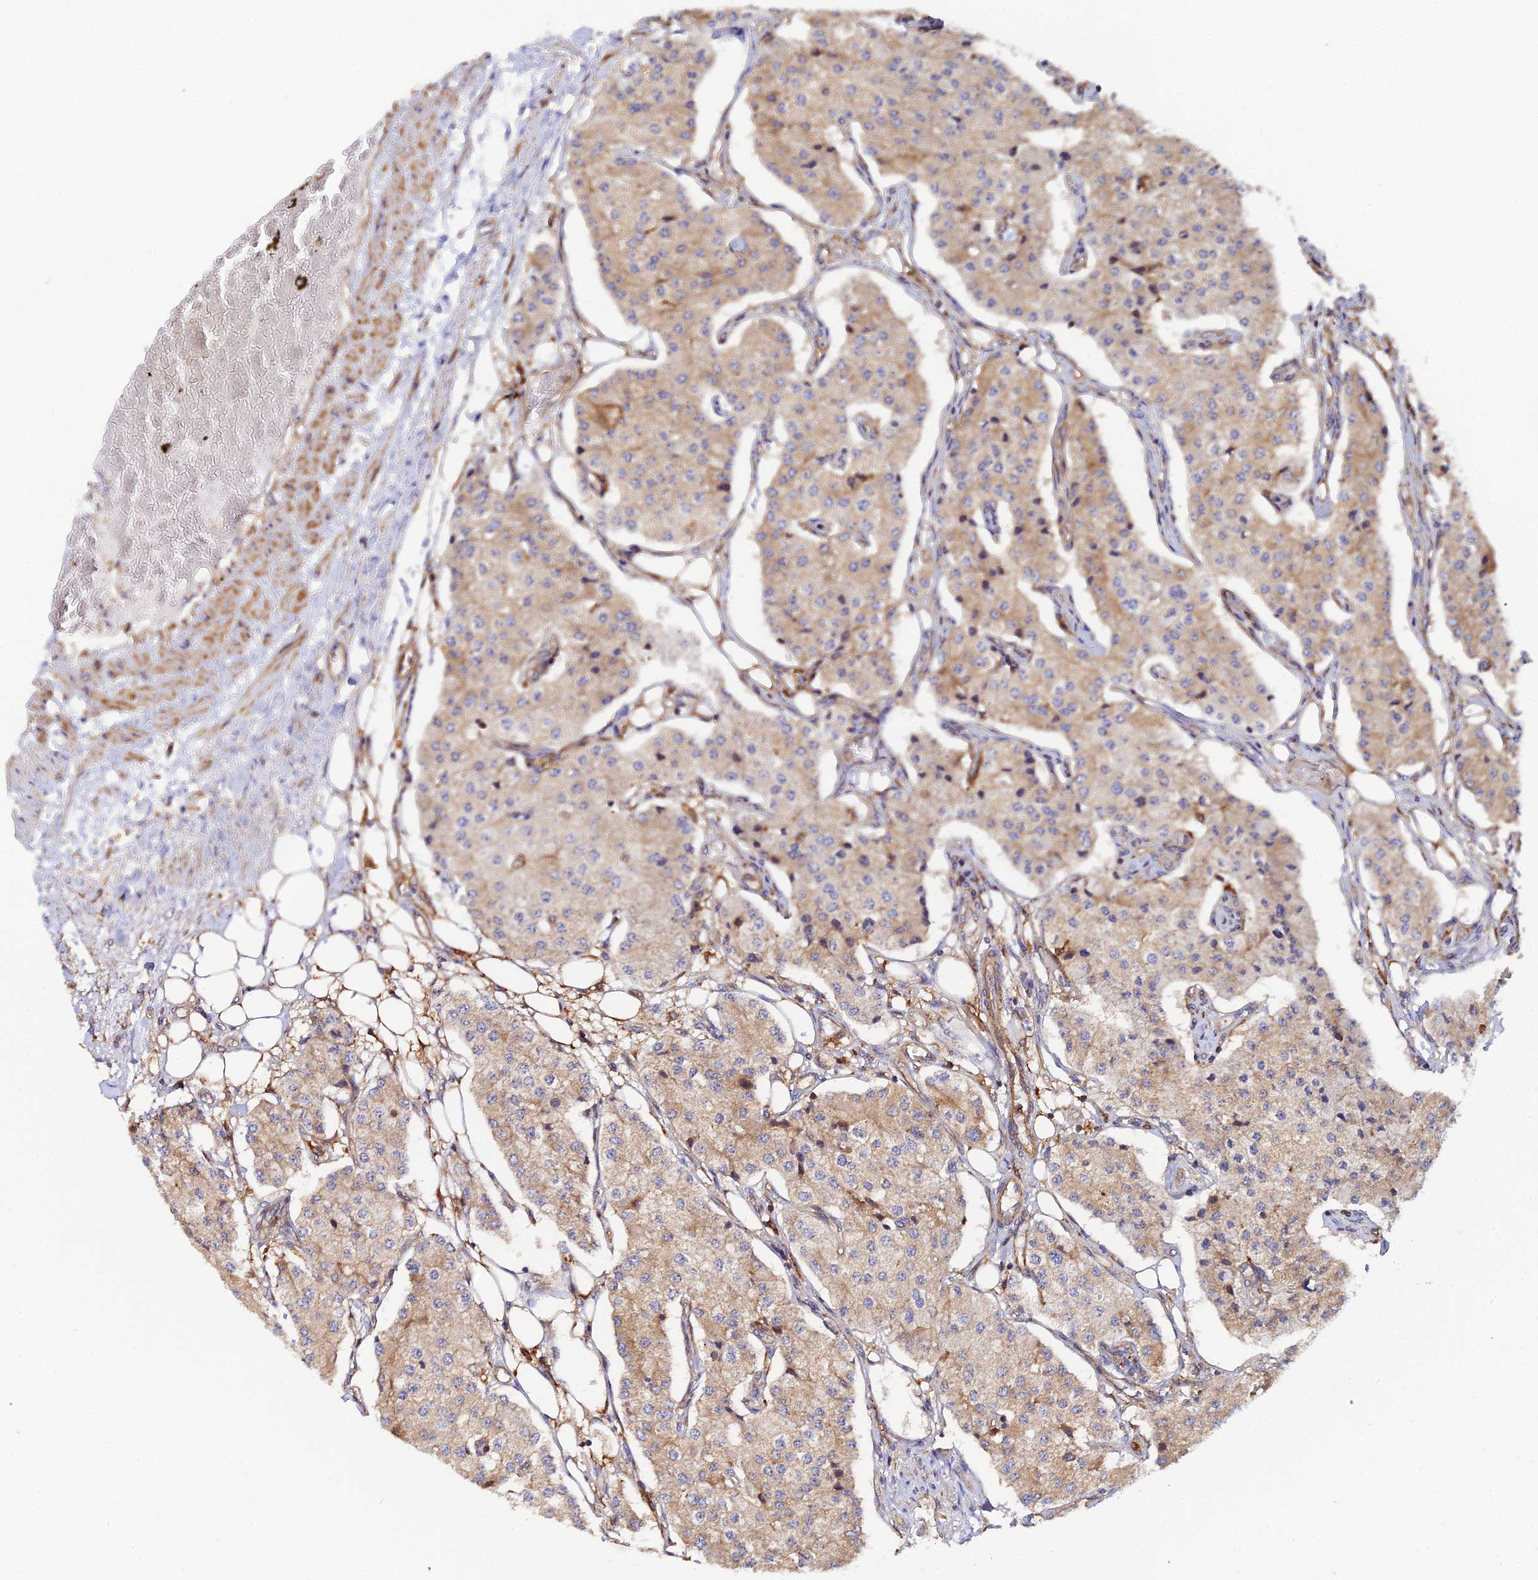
{"staining": {"intensity": "weak", "quantity": ">75%", "location": "cytoplasmic/membranous"}, "tissue": "carcinoid", "cell_type": "Tumor cells", "image_type": "cancer", "snomed": [{"axis": "morphology", "description": "Carcinoid, malignant, NOS"}, {"axis": "topography", "description": "Colon"}], "caption": "Human malignant carcinoid stained with a brown dye shows weak cytoplasmic/membranous positive staining in about >75% of tumor cells.", "gene": "GNG5B", "patient": {"sex": "female", "age": 52}}